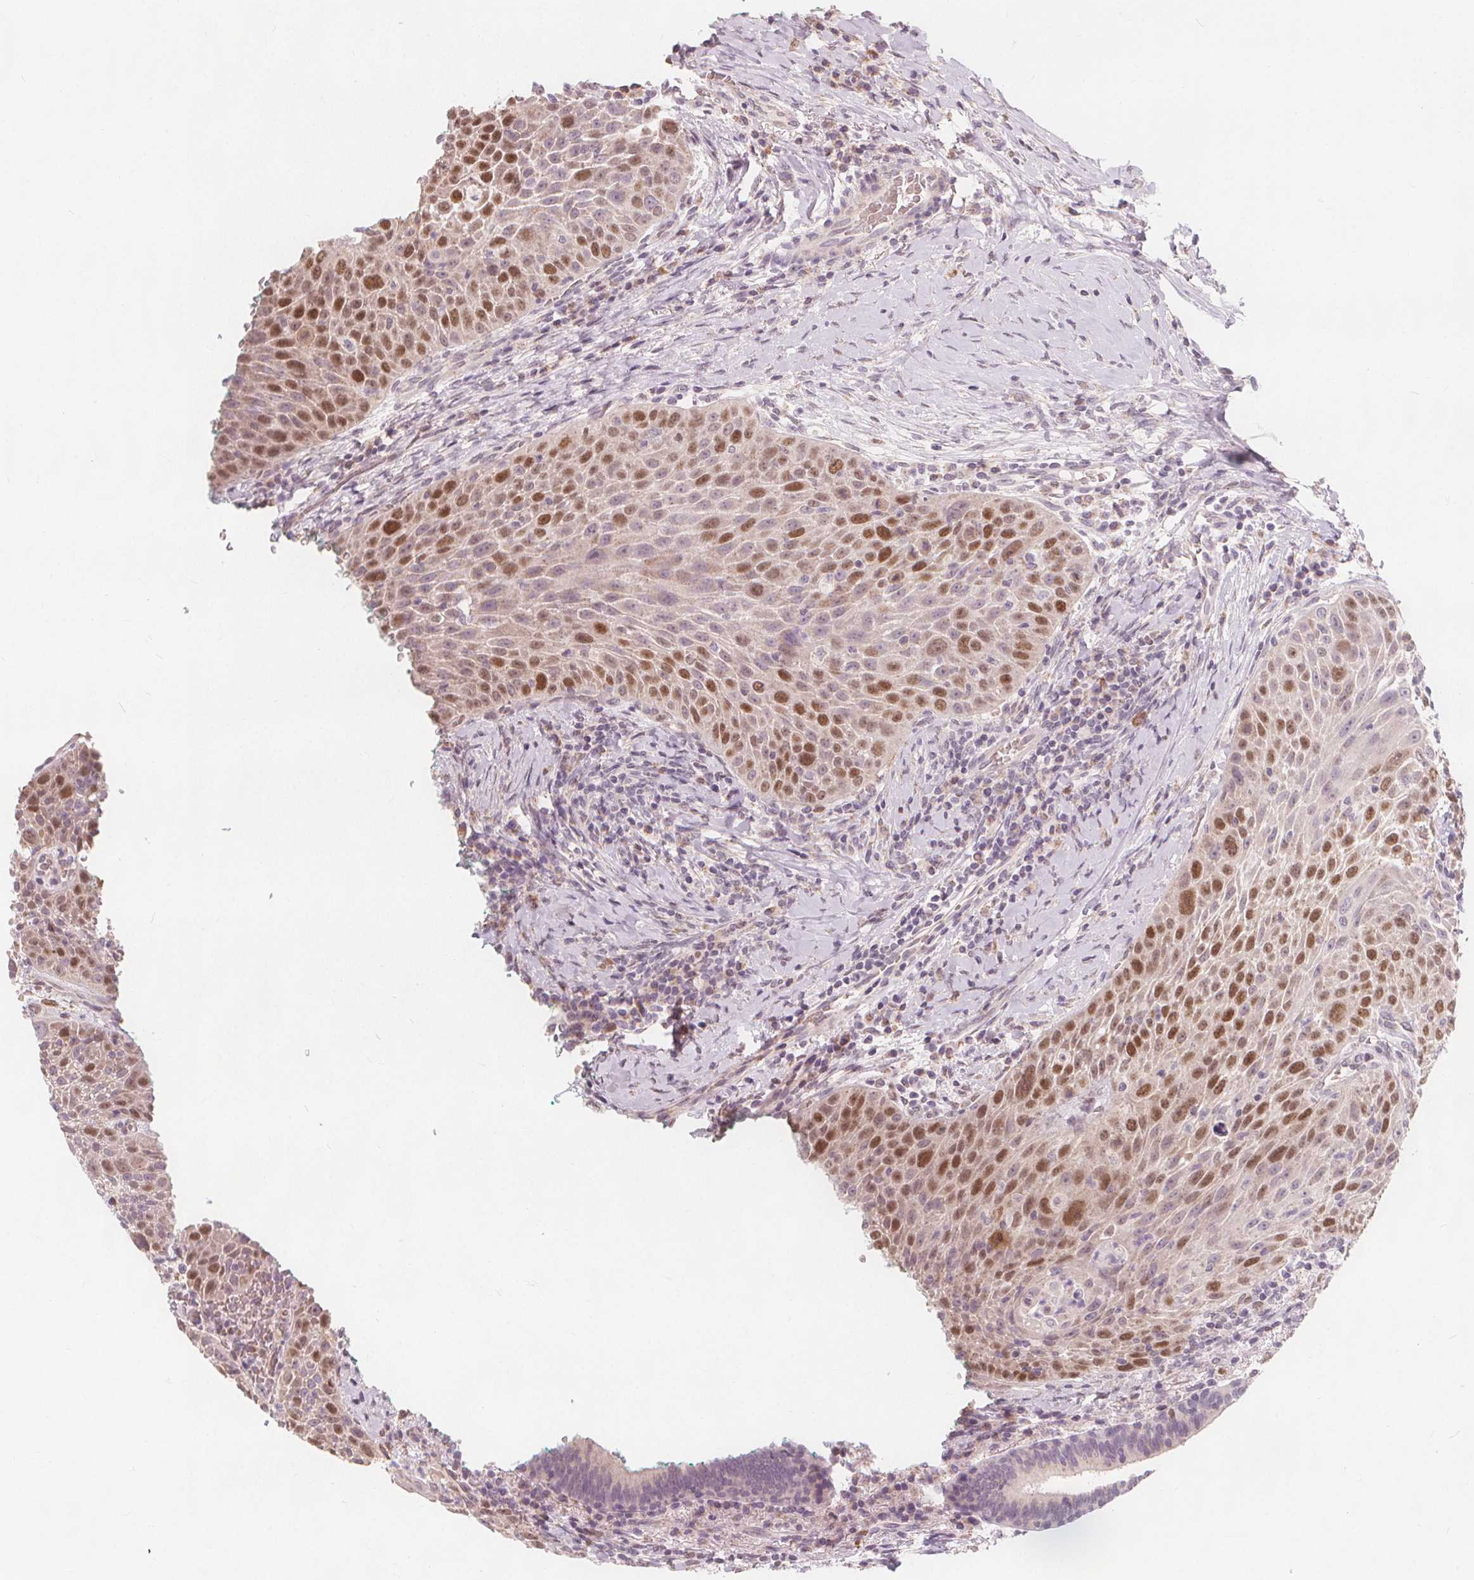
{"staining": {"intensity": "moderate", "quantity": "25%-75%", "location": "nuclear"}, "tissue": "head and neck cancer", "cell_type": "Tumor cells", "image_type": "cancer", "snomed": [{"axis": "morphology", "description": "Squamous cell carcinoma, NOS"}, {"axis": "topography", "description": "Head-Neck"}], "caption": "Immunohistochemical staining of head and neck cancer (squamous cell carcinoma) reveals moderate nuclear protein staining in about 25%-75% of tumor cells.", "gene": "TIPIN", "patient": {"sex": "male", "age": 69}}